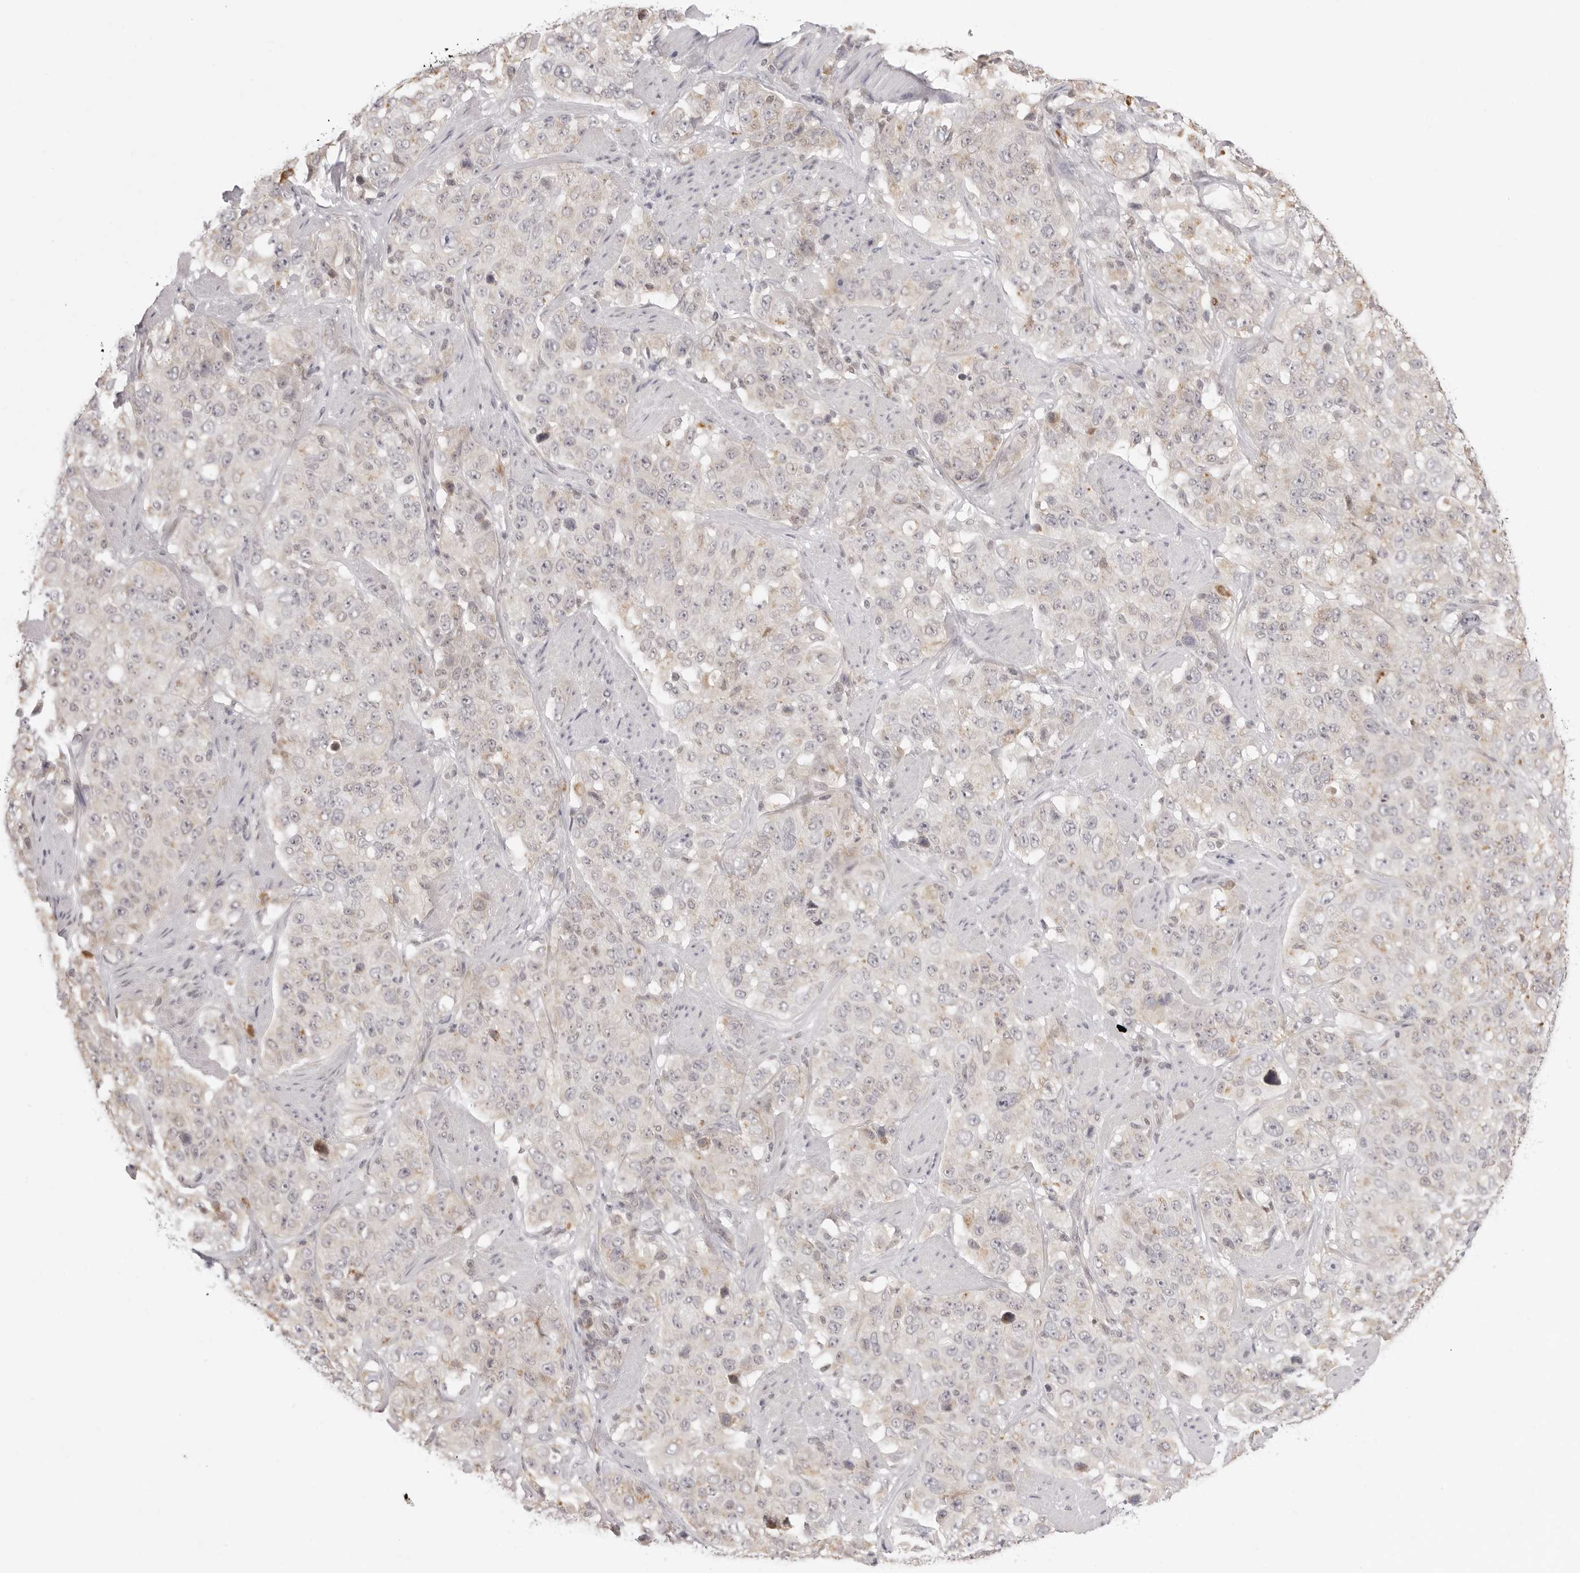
{"staining": {"intensity": "negative", "quantity": "none", "location": "none"}, "tissue": "stomach cancer", "cell_type": "Tumor cells", "image_type": "cancer", "snomed": [{"axis": "morphology", "description": "Adenocarcinoma, NOS"}, {"axis": "topography", "description": "Stomach"}], "caption": "Tumor cells are negative for protein expression in human stomach adenocarcinoma.", "gene": "FDPS", "patient": {"sex": "male", "age": 48}}